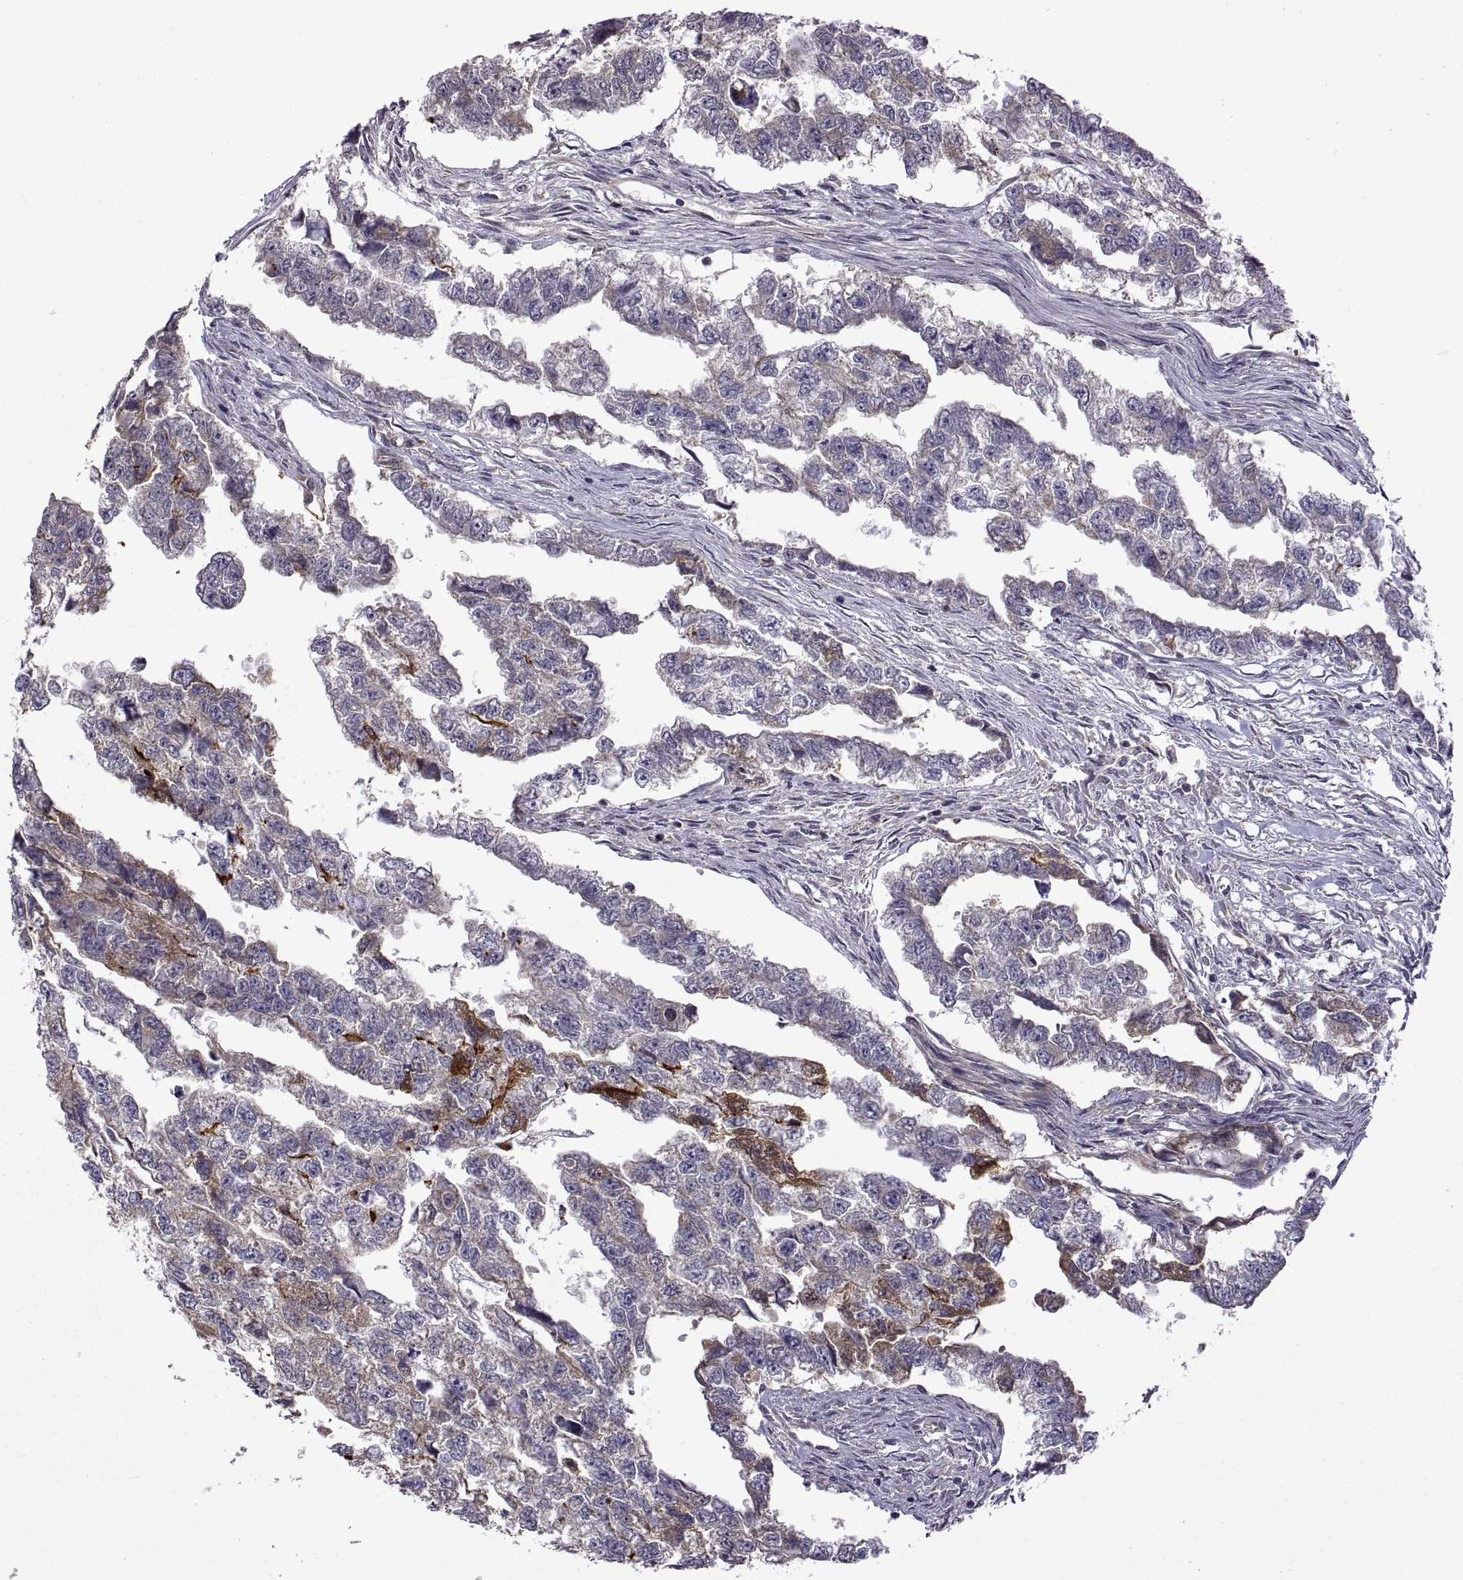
{"staining": {"intensity": "negative", "quantity": "none", "location": "none"}, "tissue": "testis cancer", "cell_type": "Tumor cells", "image_type": "cancer", "snomed": [{"axis": "morphology", "description": "Carcinoma, Embryonal, NOS"}, {"axis": "morphology", "description": "Teratoma, malignant, NOS"}, {"axis": "topography", "description": "Testis"}], "caption": "This is an immunohistochemistry (IHC) micrograph of testis cancer. There is no staining in tumor cells.", "gene": "LAMA1", "patient": {"sex": "male", "age": 44}}